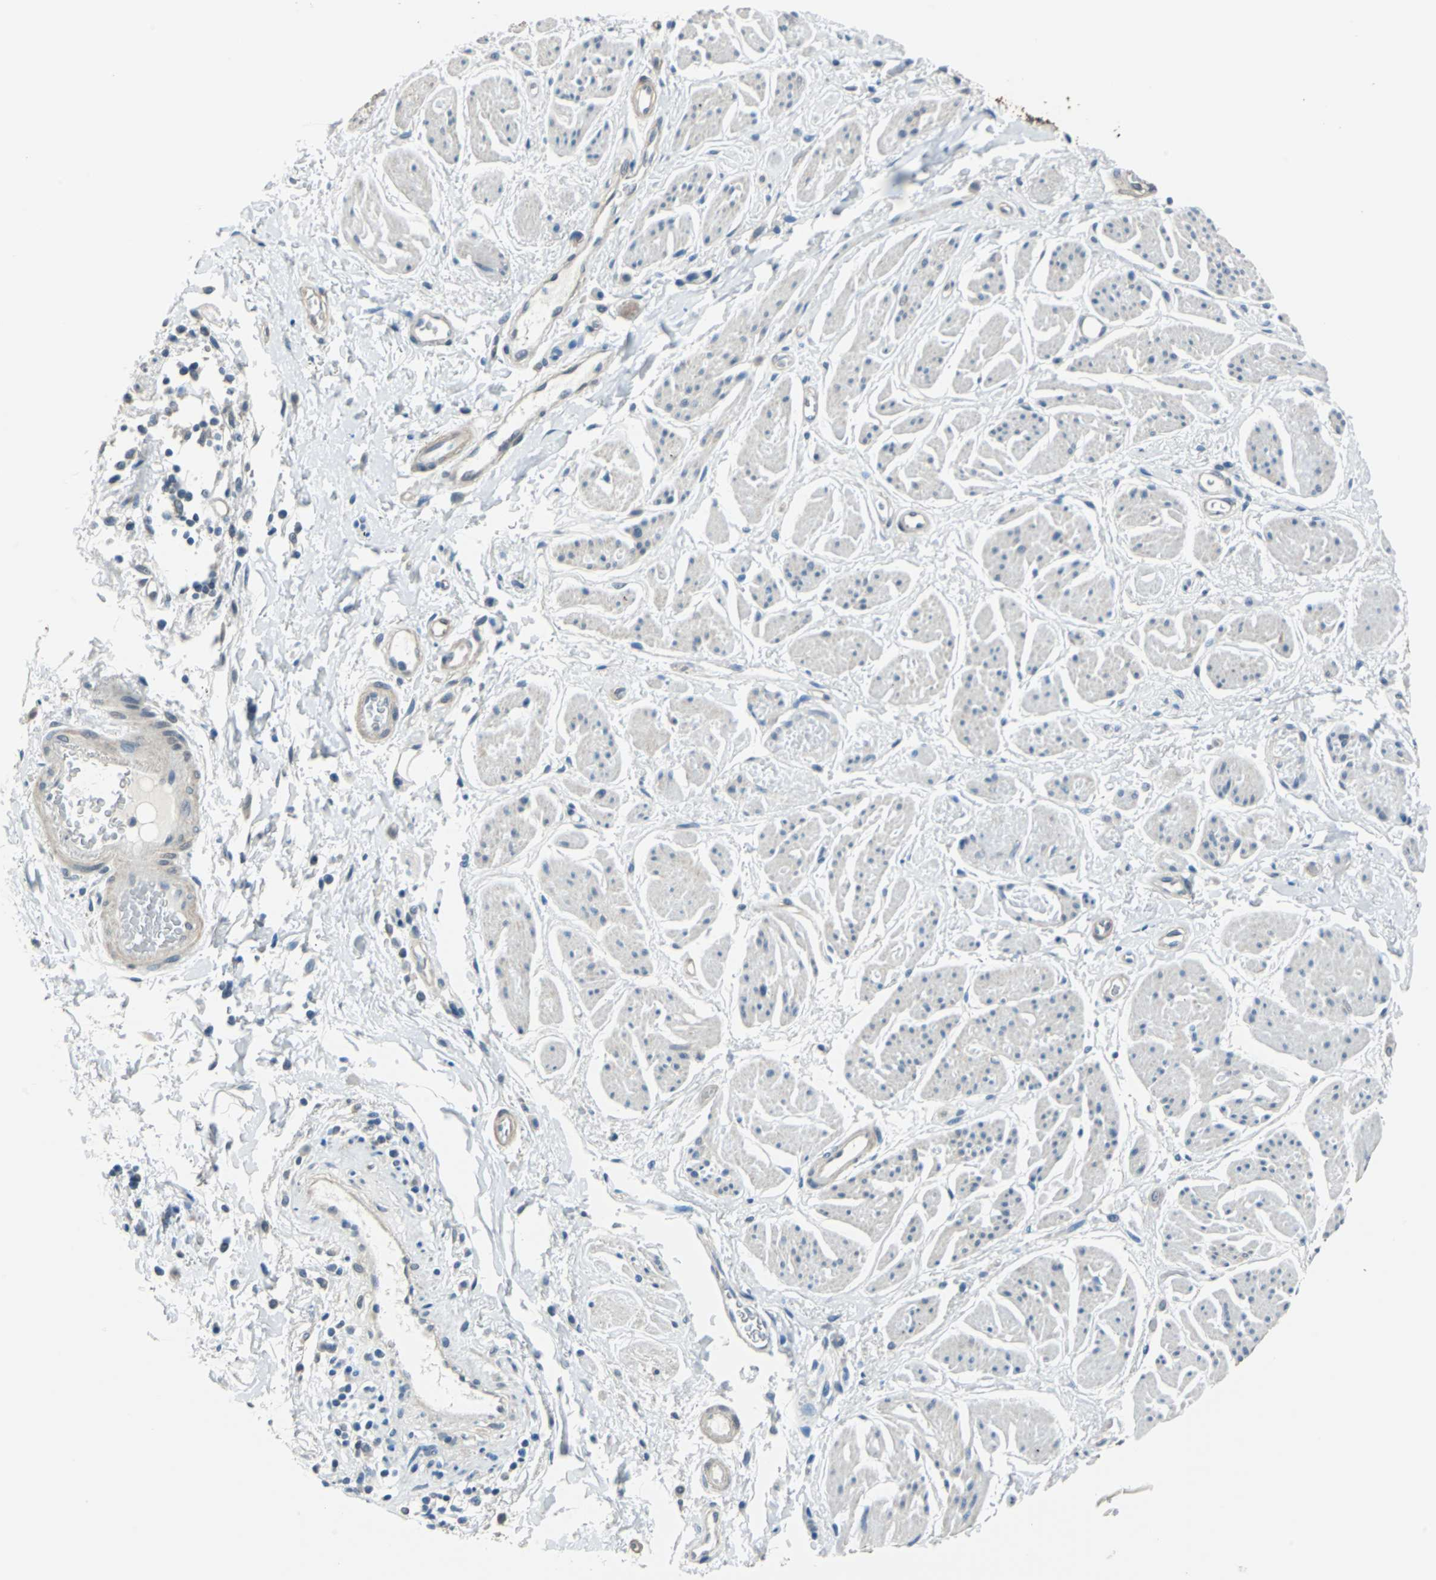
{"staining": {"intensity": "weak", "quantity": ">75%", "location": "cytoplasmic/membranous"}, "tissue": "adipose tissue", "cell_type": "Adipocytes", "image_type": "normal", "snomed": [{"axis": "morphology", "description": "Normal tissue, NOS"}, {"axis": "topography", "description": "Soft tissue"}, {"axis": "topography", "description": "Peripheral nerve tissue"}], "caption": "An image showing weak cytoplasmic/membranous staining in about >75% of adipocytes in unremarkable adipose tissue, as visualized by brown immunohistochemical staining.", "gene": "FKBP4", "patient": {"sex": "female", "age": 71}}